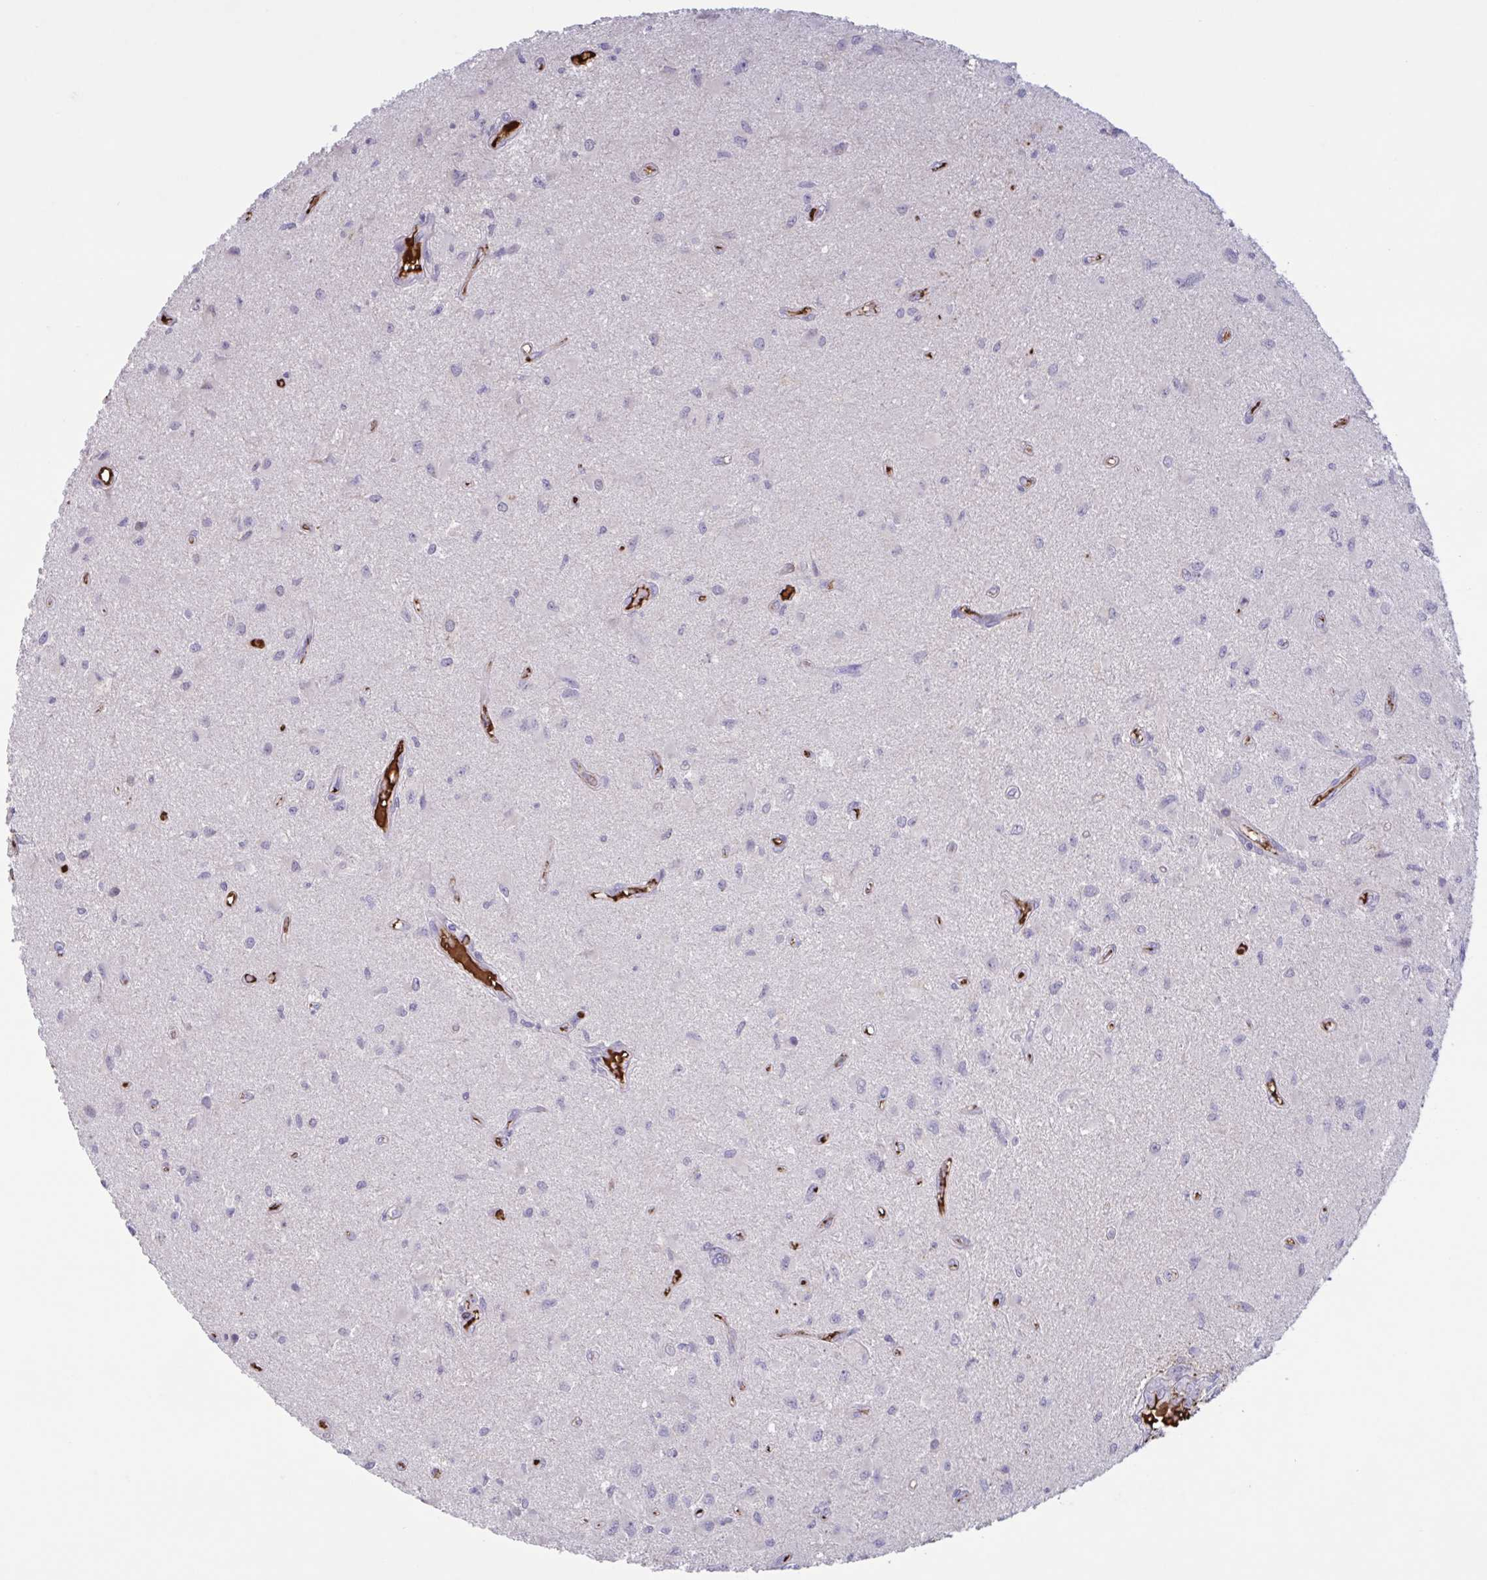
{"staining": {"intensity": "negative", "quantity": "none", "location": "none"}, "tissue": "glioma", "cell_type": "Tumor cells", "image_type": "cancer", "snomed": [{"axis": "morphology", "description": "Glioma, malignant, High grade"}, {"axis": "topography", "description": "Brain"}], "caption": "An IHC photomicrograph of glioma is shown. There is no staining in tumor cells of glioma. (Brightfield microscopy of DAB (3,3'-diaminobenzidine) immunohistochemistry at high magnification).", "gene": "IL1R1", "patient": {"sex": "male", "age": 67}}